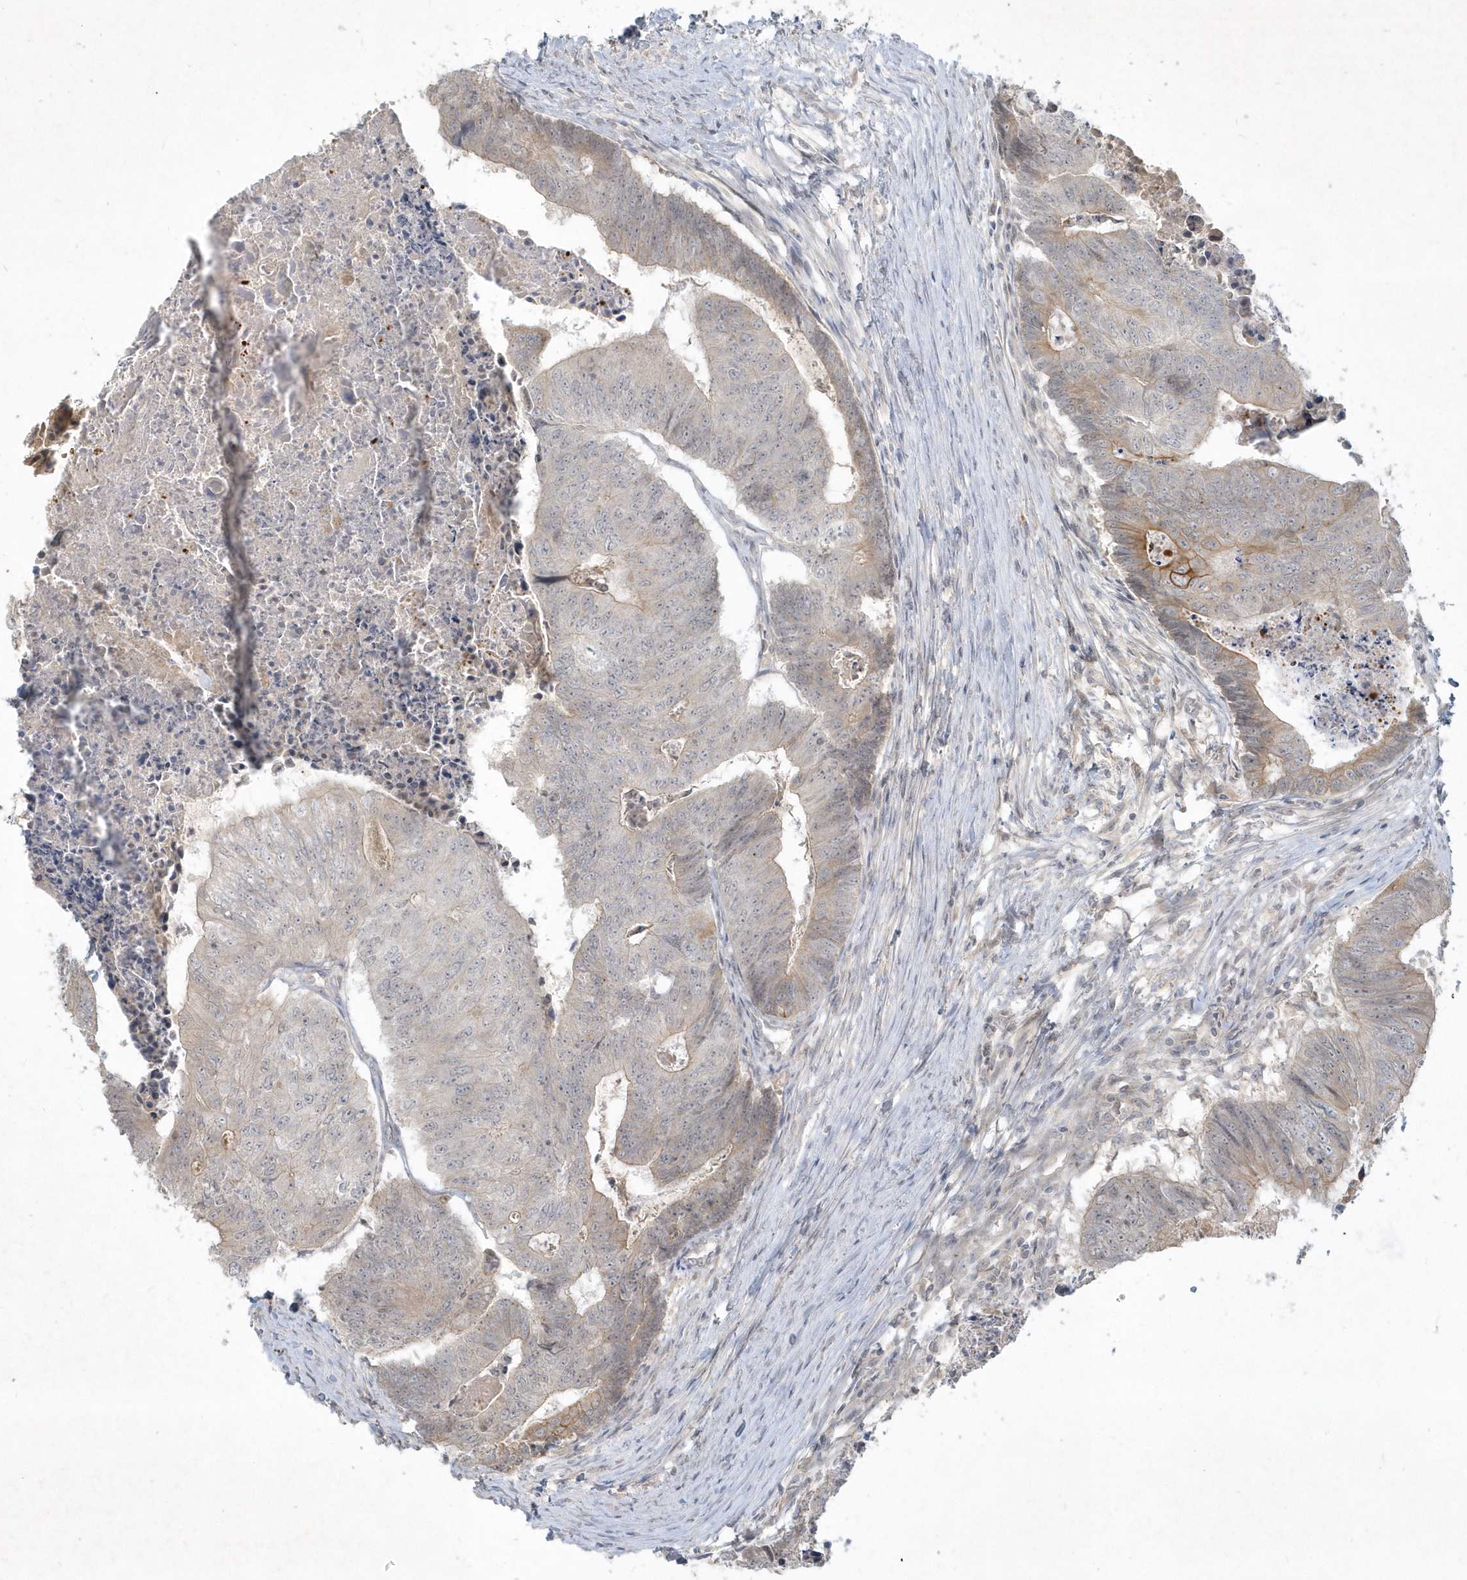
{"staining": {"intensity": "weak", "quantity": "<25%", "location": "cytoplasmic/membranous"}, "tissue": "colorectal cancer", "cell_type": "Tumor cells", "image_type": "cancer", "snomed": [{"axis": "morphology", "description": "Adenocarcinoma, NOS"}, {"axis": "topography", "description": "Colon"}], "caption": "An immunohistochemistry micrograph of adenocarcinoma (colorectal) is shown. There is no staining in tumor cells of adenocarcinoma (colorectal).", "gene": "BOD1", "patient": {"sex": "female", "age": 67}}